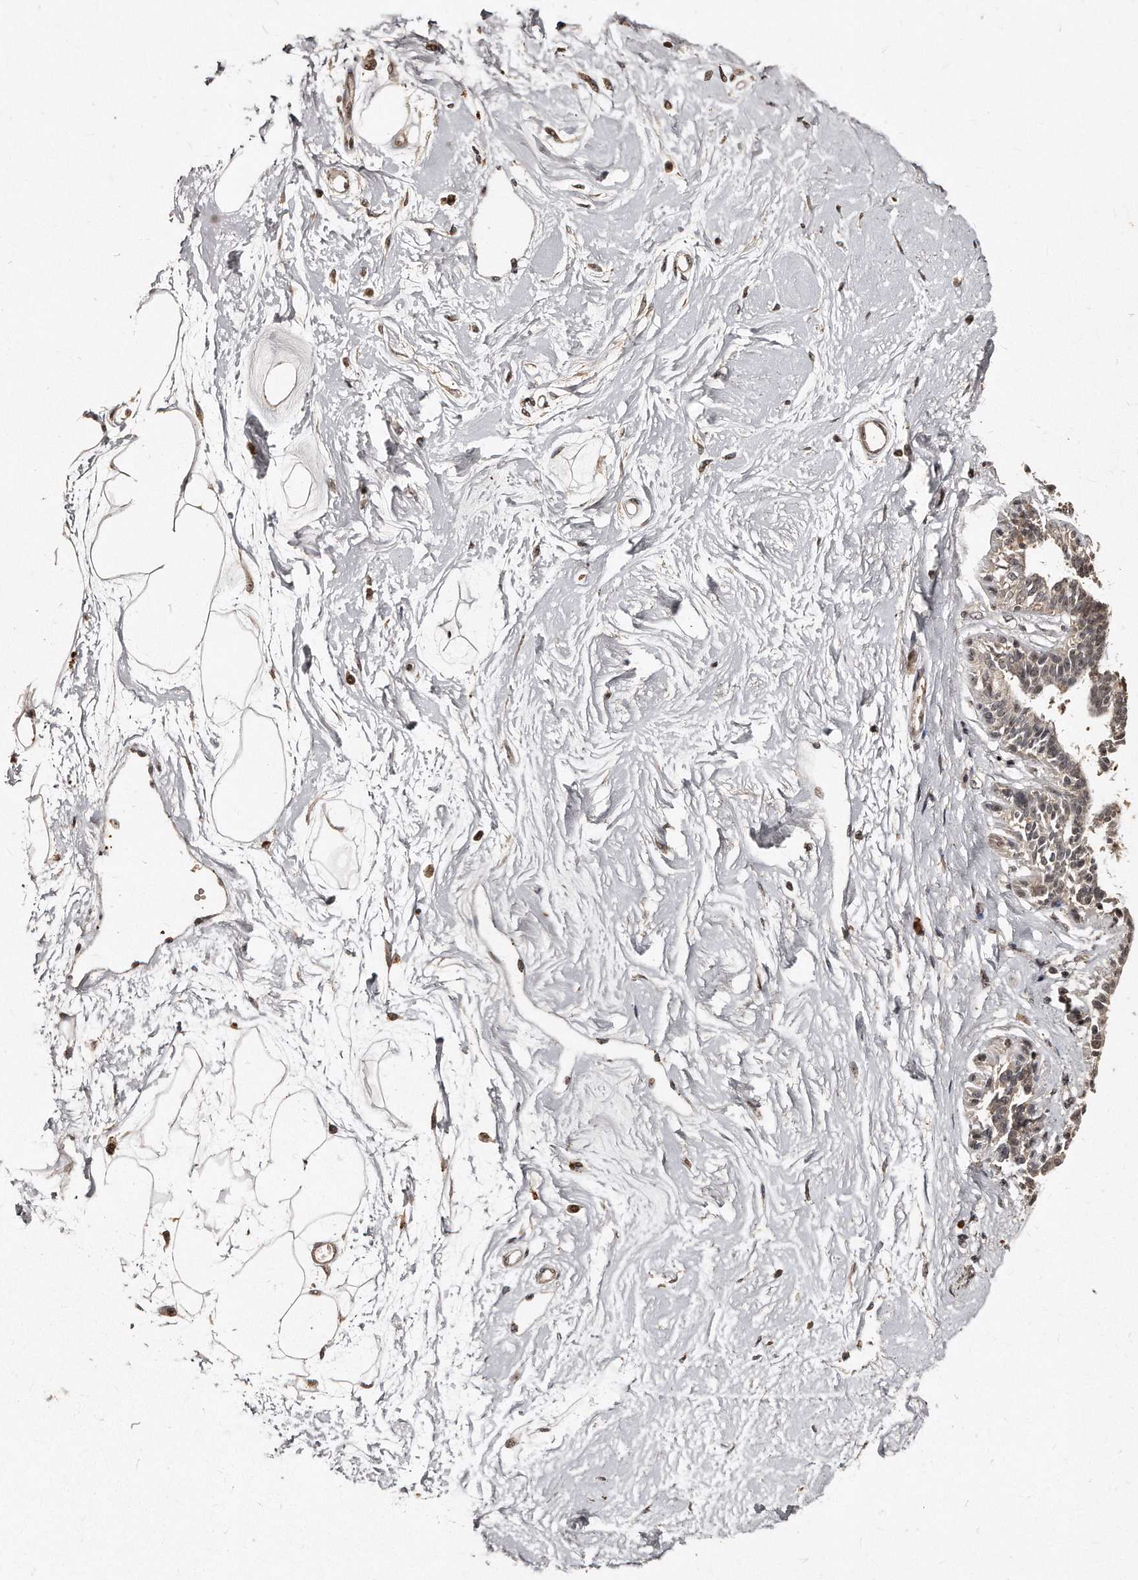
{"staining": {"intensity": "weak", "quantity": ">75%", "location": "cytoplasmic/membranous"}, "tissue": "breast", "cell_type": "Adipocytes", "image_type": "normal", "snomed": [{"axis": "morphology", "description": "Normal tissue, NOS"}, {"axis": "topography", "description": "Breast"}], "caption": "About >75% of adipocytes in normal human breast exhibit weak cytoplasmic/membranous protein positivity as visualized by brown immunohistochemical staining.", "gene": "TSHR", "patient": {"sex": "female", "age": 45}}